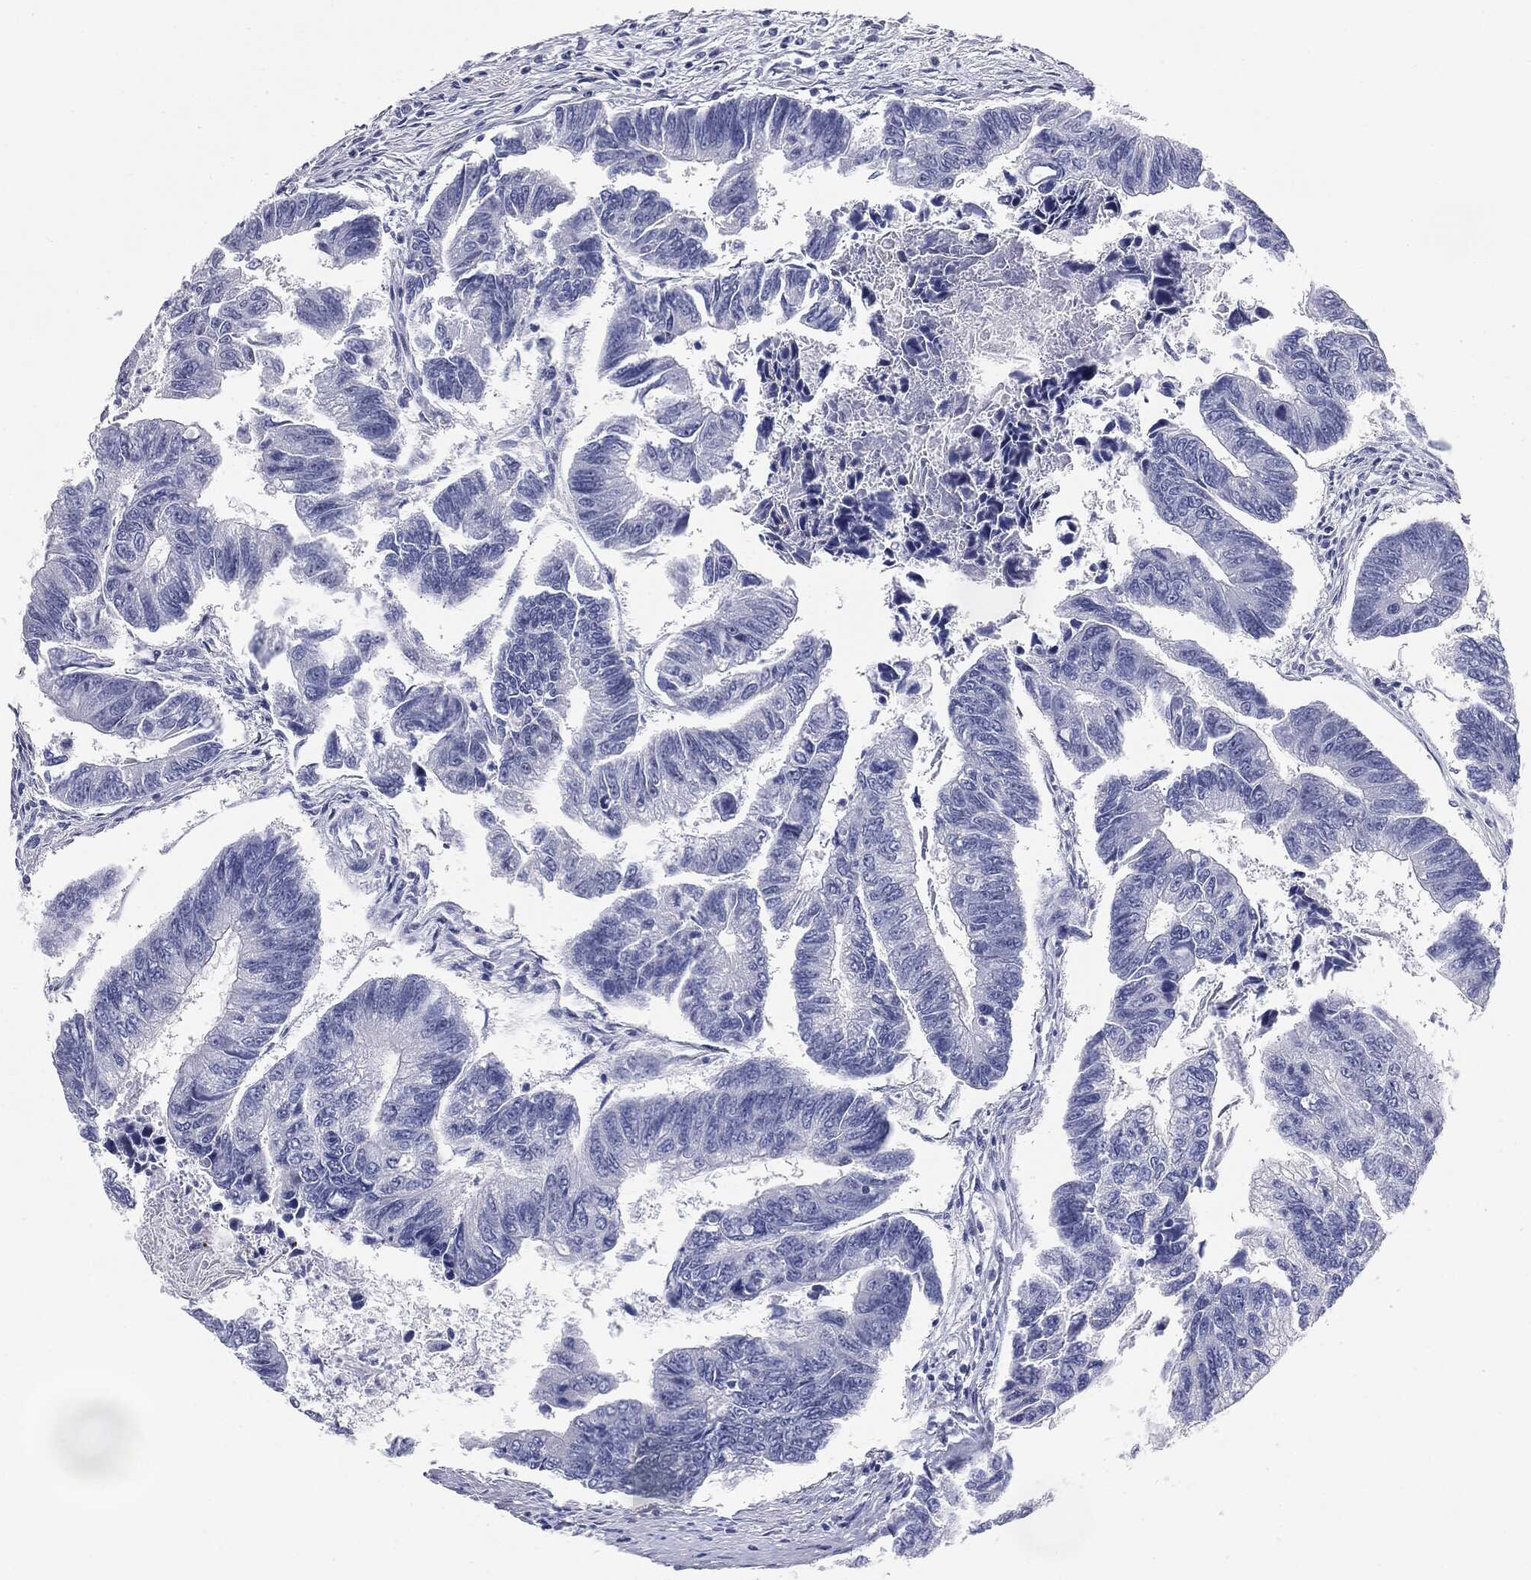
{"staining": {"intensity": "negative", "quantity": "none", "location": "none"}, "tissue": "colorectal cancer", "cell_type": "Tumor cells", "image_type": "cancer", "snomed": [{"axis": "morphology", "description": "Adenocarcinoma, NOS"}, {"axis": "topography", "description": "Colon"}], "caption": "Histopathology image shows no significant protein staining in tumor cells of adenocarcinoma (colorectal).", "gene": "CUZD1", "patient": {"sex": "female", "age": 65}}